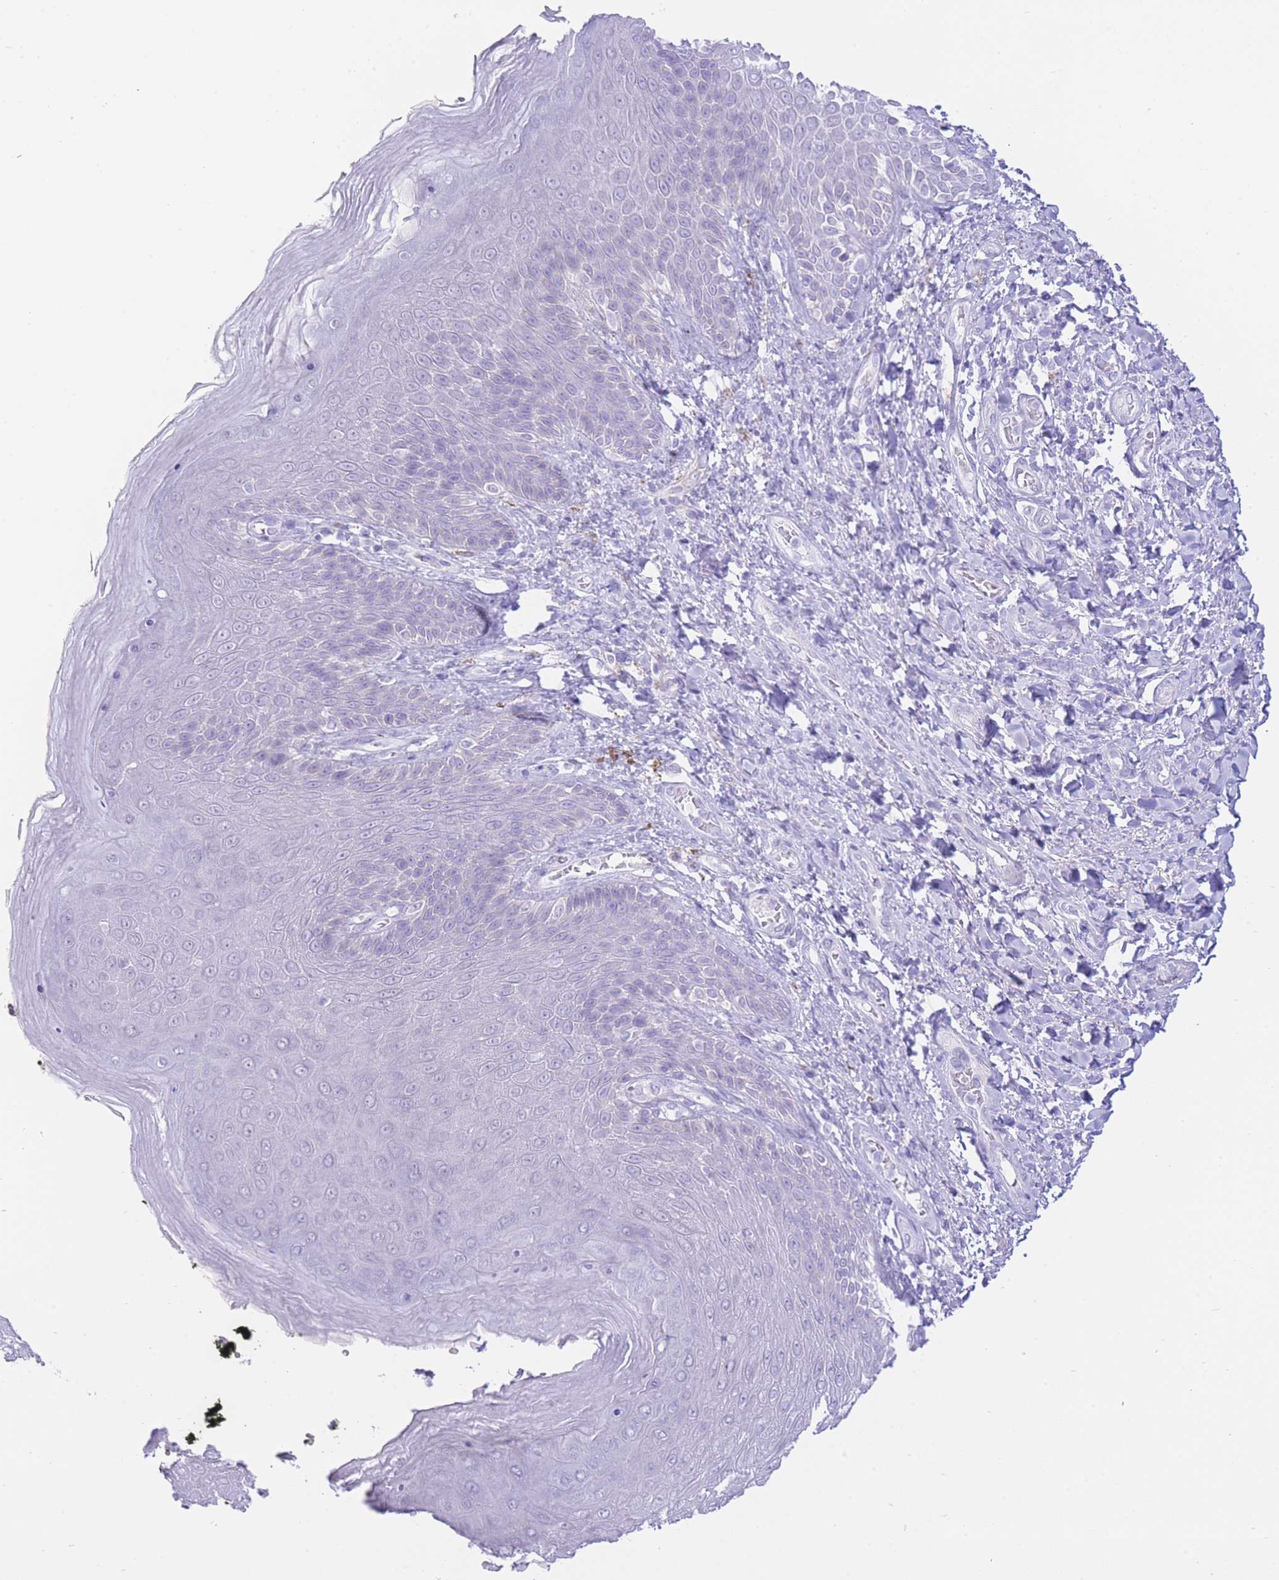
{"staining": {"intensity": "negative", "quantity": "none", "location": "none"}, "tissue": "skin", "cell_type": "Epidermal cells", "image_type": "normal", "snomed": [{"axis": "morphology", "description": "Normal tissue, NOS"}, {"axis": "topography", "description": "Anal"}], "caption": "Skin was stained to show a protein in brown. There is no significant positivity in epidermal cells. (Brightfield microscopy of DAB immunohistochemistry (IHC) at high magnification).", "gene": "ZNF212", "patient": {"sex": "female", "age": 89}}